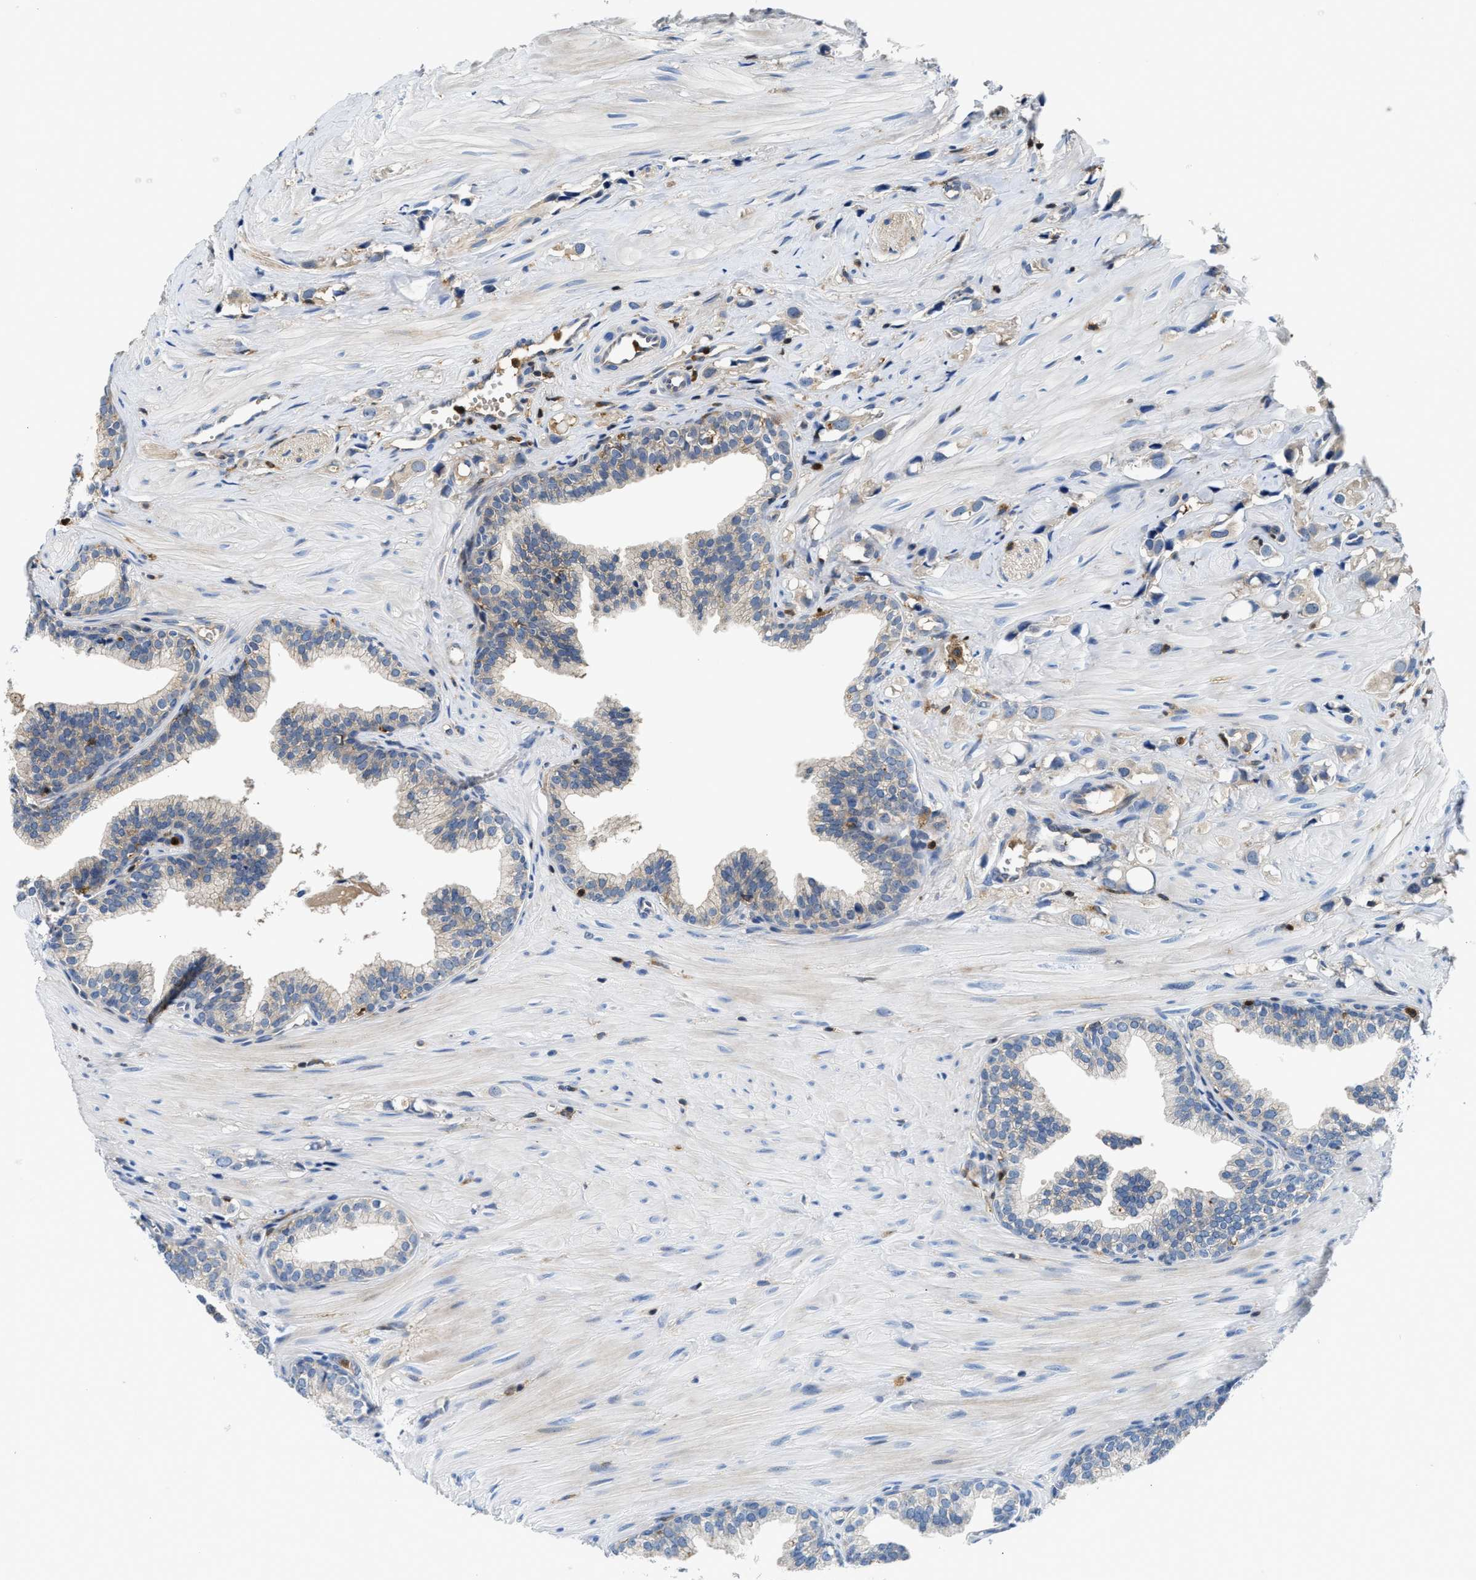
{"staining": {"intensity": "negative", "quantity": "none", "location": "none"}, "tissue": "prostate cancer", "cell_type": "Tumor cells", "image_type": "cancer", "snomed": [{"axis": "morphology", "description": "Adenocarcinoma, High grade"}, {"axis": "topography", "description": "Prostate"}], "caption": "High power microscopy image of an immunohistochemistry (IHC) image of adenocarcinoma (high-grade) (prostate), revealing no significant expression in tumor cells.", "gene": "OSTF1", "patient": {"sex": "male", "age": 52}}